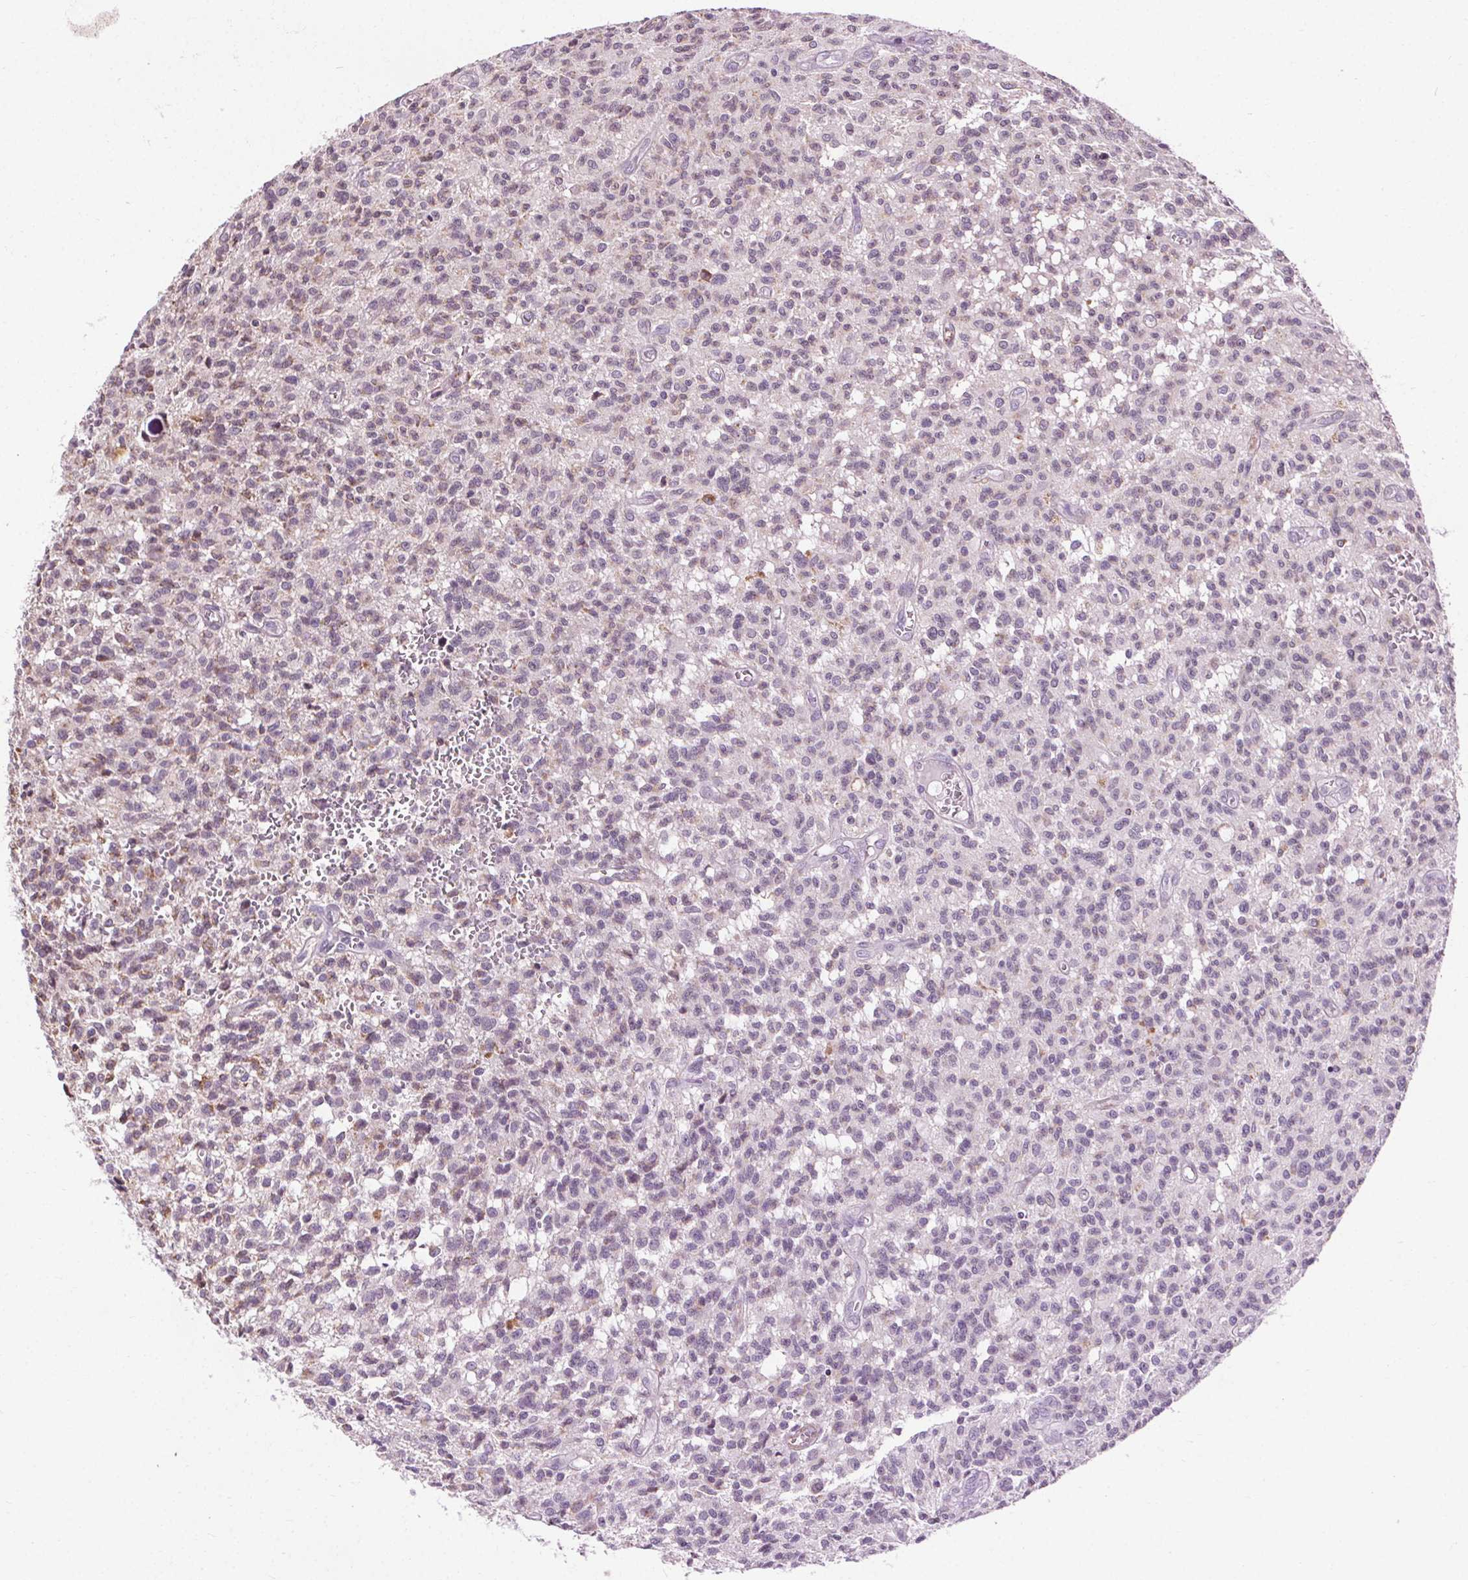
{"staining": {"intensity": "negative", "quantity": "none", "location": "none"}, "tissue": "glioma", "cell_type": "Tumor cells", "image_type": "cancer", "snomed": [{"axis": "morphology", "description": "Glioma, malignant, Low grade"}, {"axis": "topography", "description": "Brain"}], "caption": "Tumor cells show no significant expression in malignant glioma (low-grade).", "gene": "LFNG", "patient": {"sex": "male", "age": 64}}